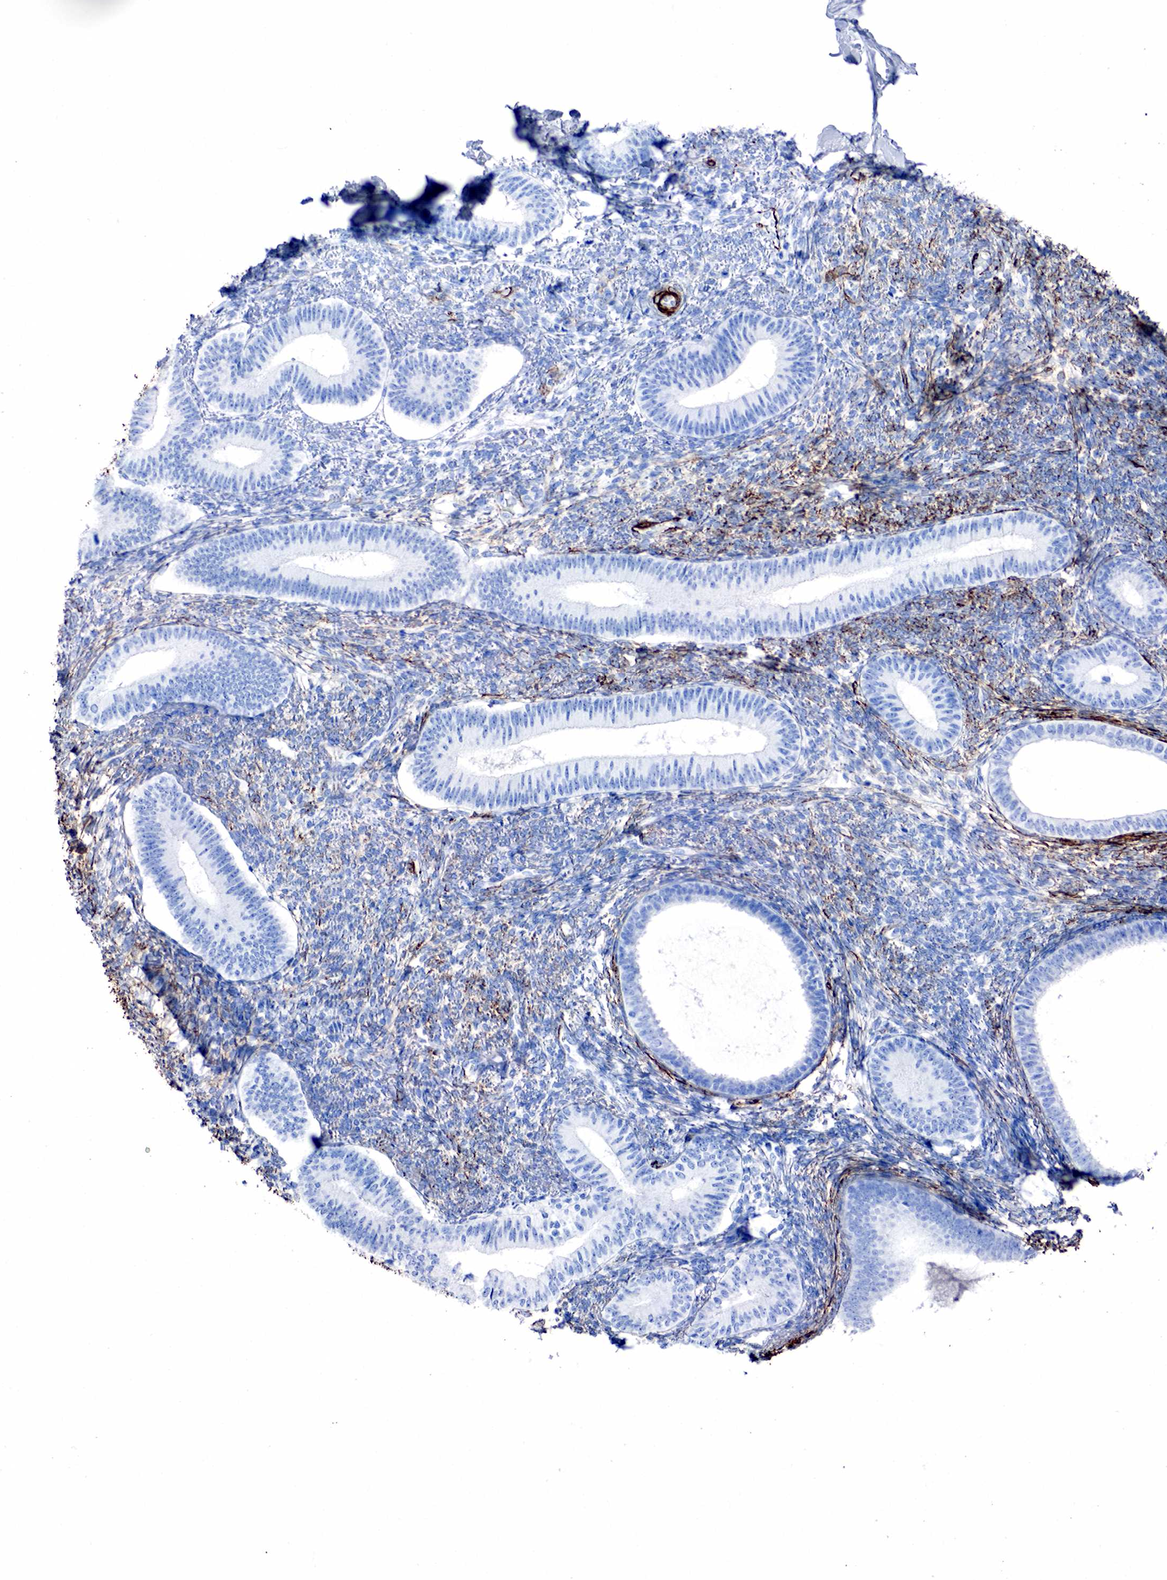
{"staining": {"intensity": "negative", "quantity": "none", "location": "none"}, "tissue": "endometrium", "cell_type": "Cells in endometrial stroma", "image_type": "normal", "snomed": [{"axis": "morphology", "description": "Normal tissue, NOS"}, {"axis": "topography", "description": "Endometrium"}], "caption": "Immunohistochemical staining of unremarkable endometrium exhibits no significant expression in cells in endometrial stroma.", "gene": "ACTA1", "patient": {"sex": "female", "age": 82}}